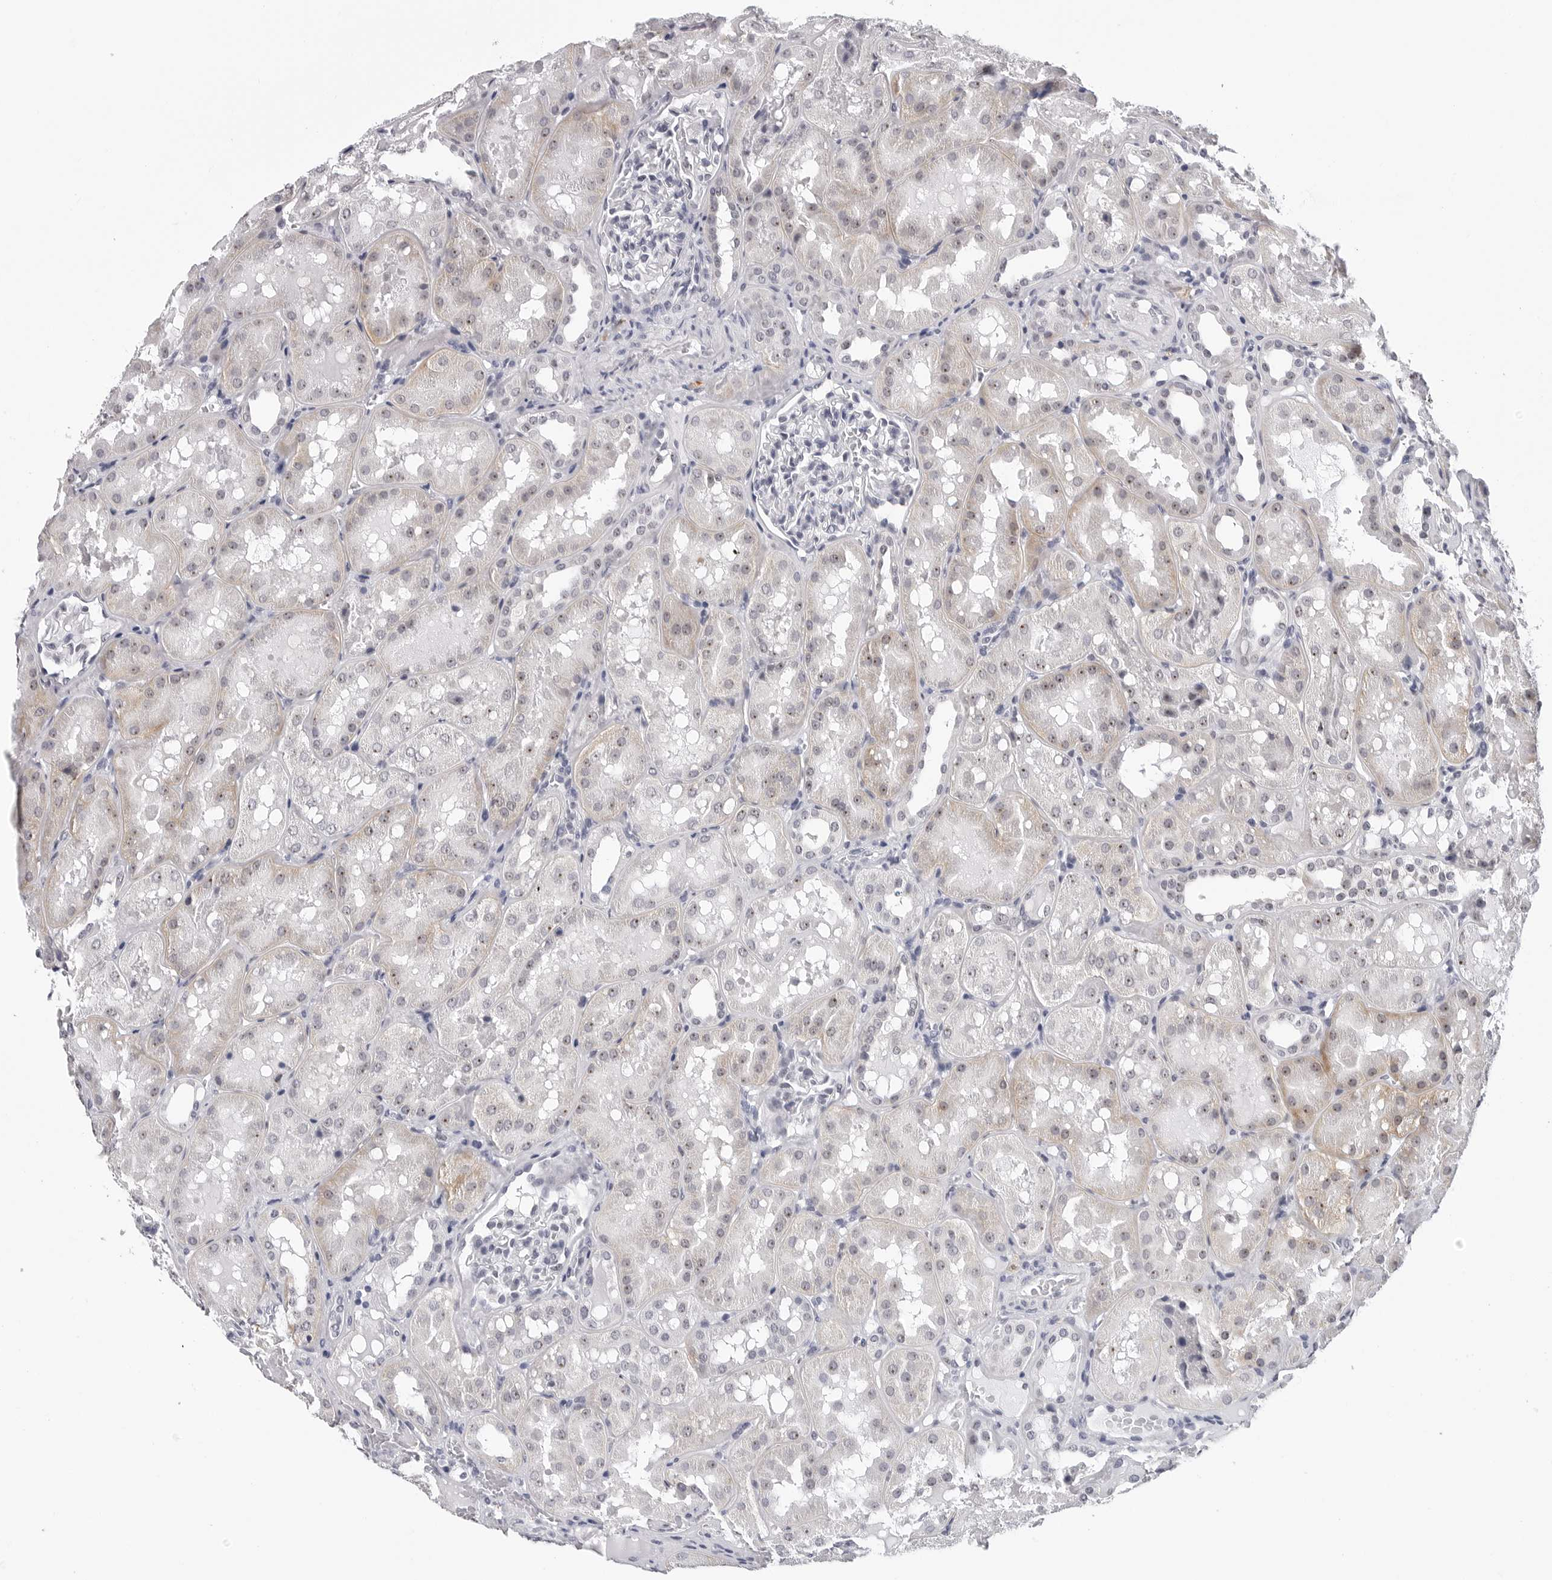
{"staining": {"intensity": "negative", "quantity": "none", "location": "none"}, "tissue": "kidney", "cell_type": "Cells in glomeruli", "image_type": "normal", "snomed": [{"axis": "morphology", "description": "Normal tissue, NOS"}, {"axis": "topography", "description": "Kidney"}], "caption": "A photomicrograph of human kidney is negative for staining in cells in glomeruli. (Immunohistochemistry, brightfield microscopy, high magnification).", "gene": "GNL2", "patient": {"sex": "male", "age": 16}}